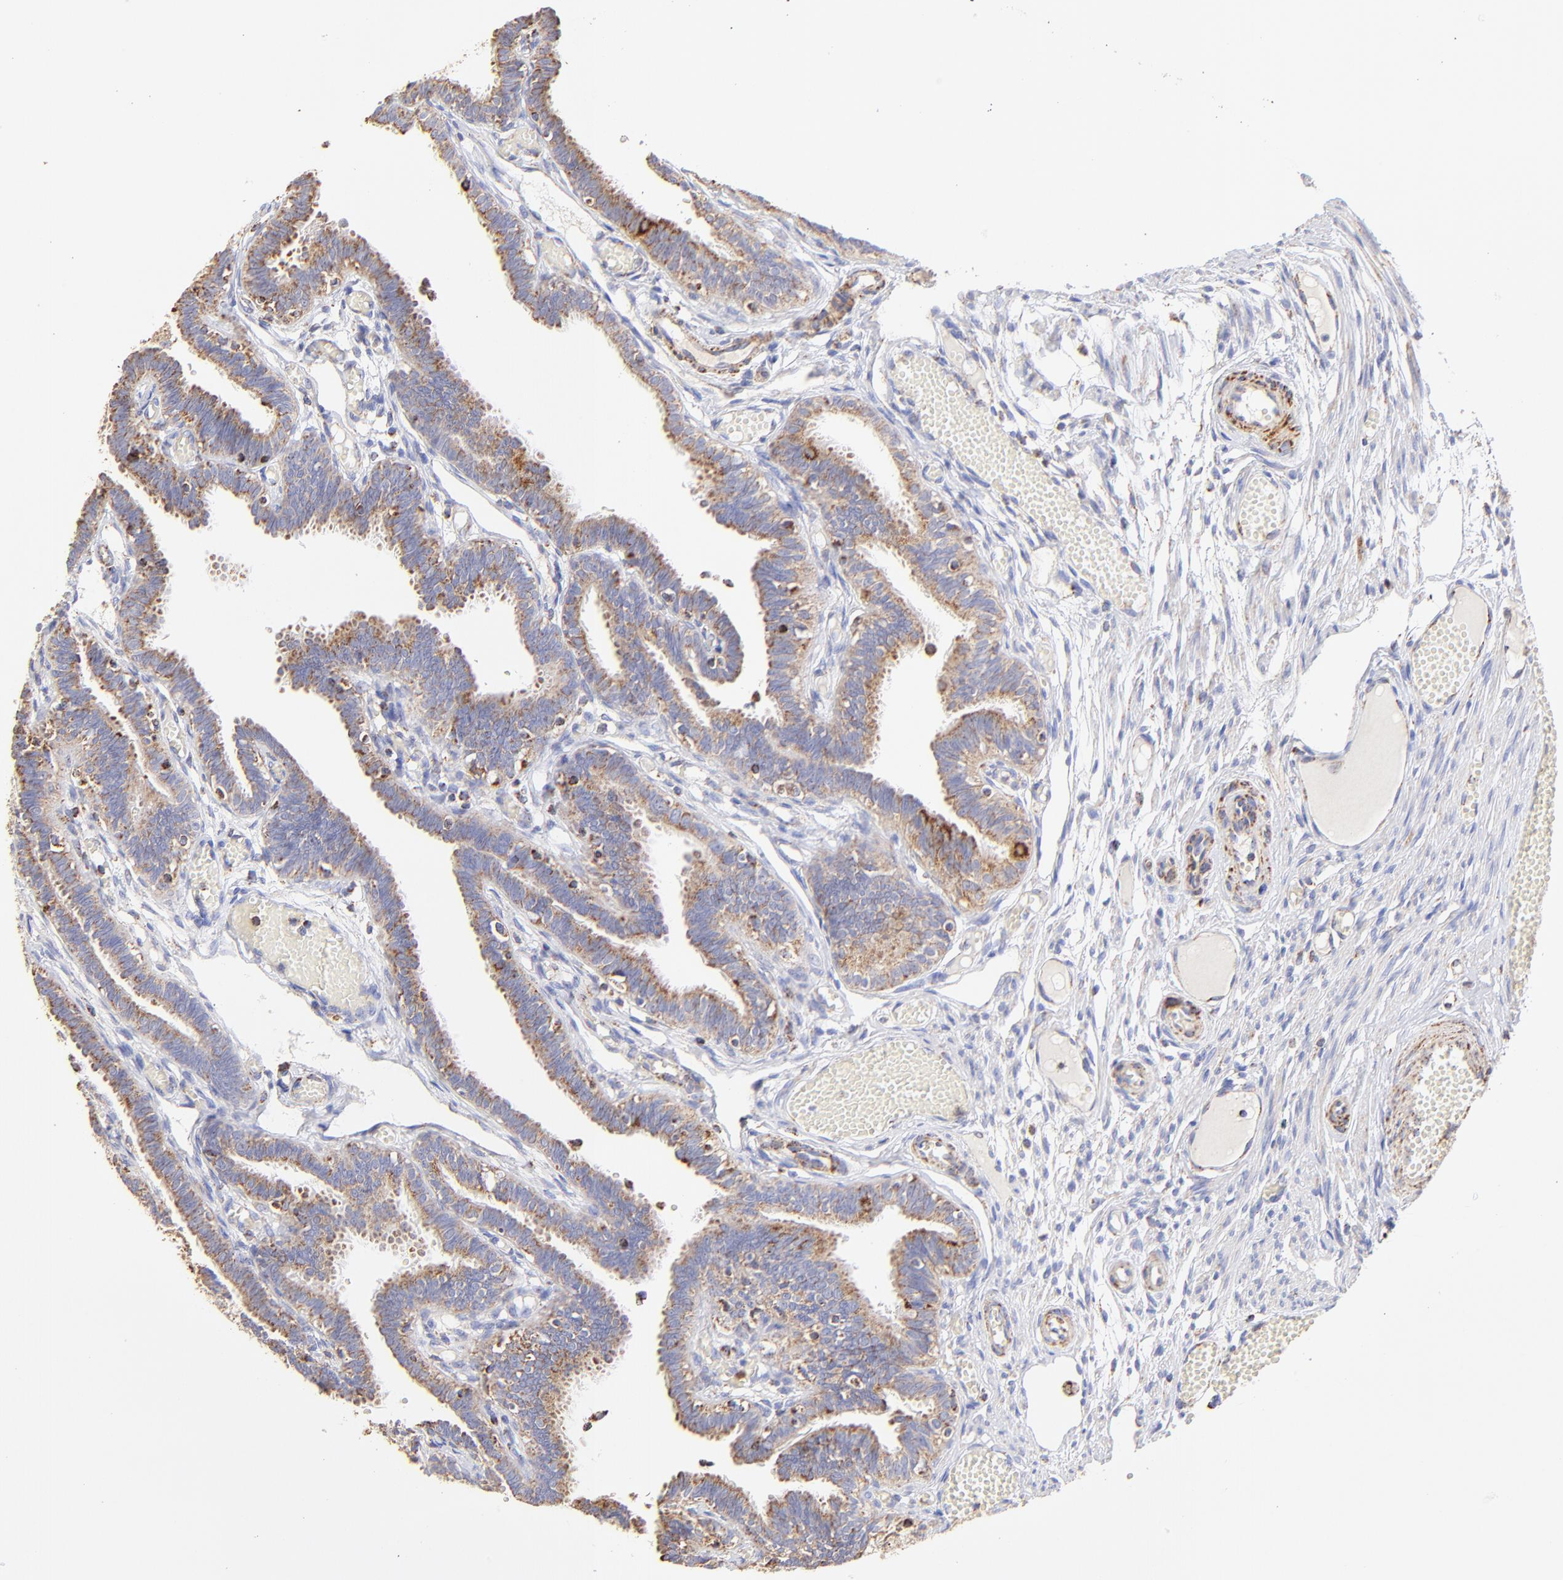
{"staining": {"intensity": "moderate", "quantity": ">75%", "location": "cytoplasmic/membranous"}, "tissue": "fallopian tube", "cell_type": "Glandular cells", "image_type": "normal", "snomed": [{"axis": "morphology", "description": "Normal tissue, NOS"}, {"axis": "topography", "description": "Fallopian tube"}], "caption": "High-magnification brightfield microscopy of benign fallopian tube stained with DAB (brown) and counterstained with hematoxylin (blue). glandular cells exhibit moderate cytoplasmic/membranous staining is seen in approximately>75% of cells.", "gene": "ECH1", "patient": {"sex": "female", "age": 29}}